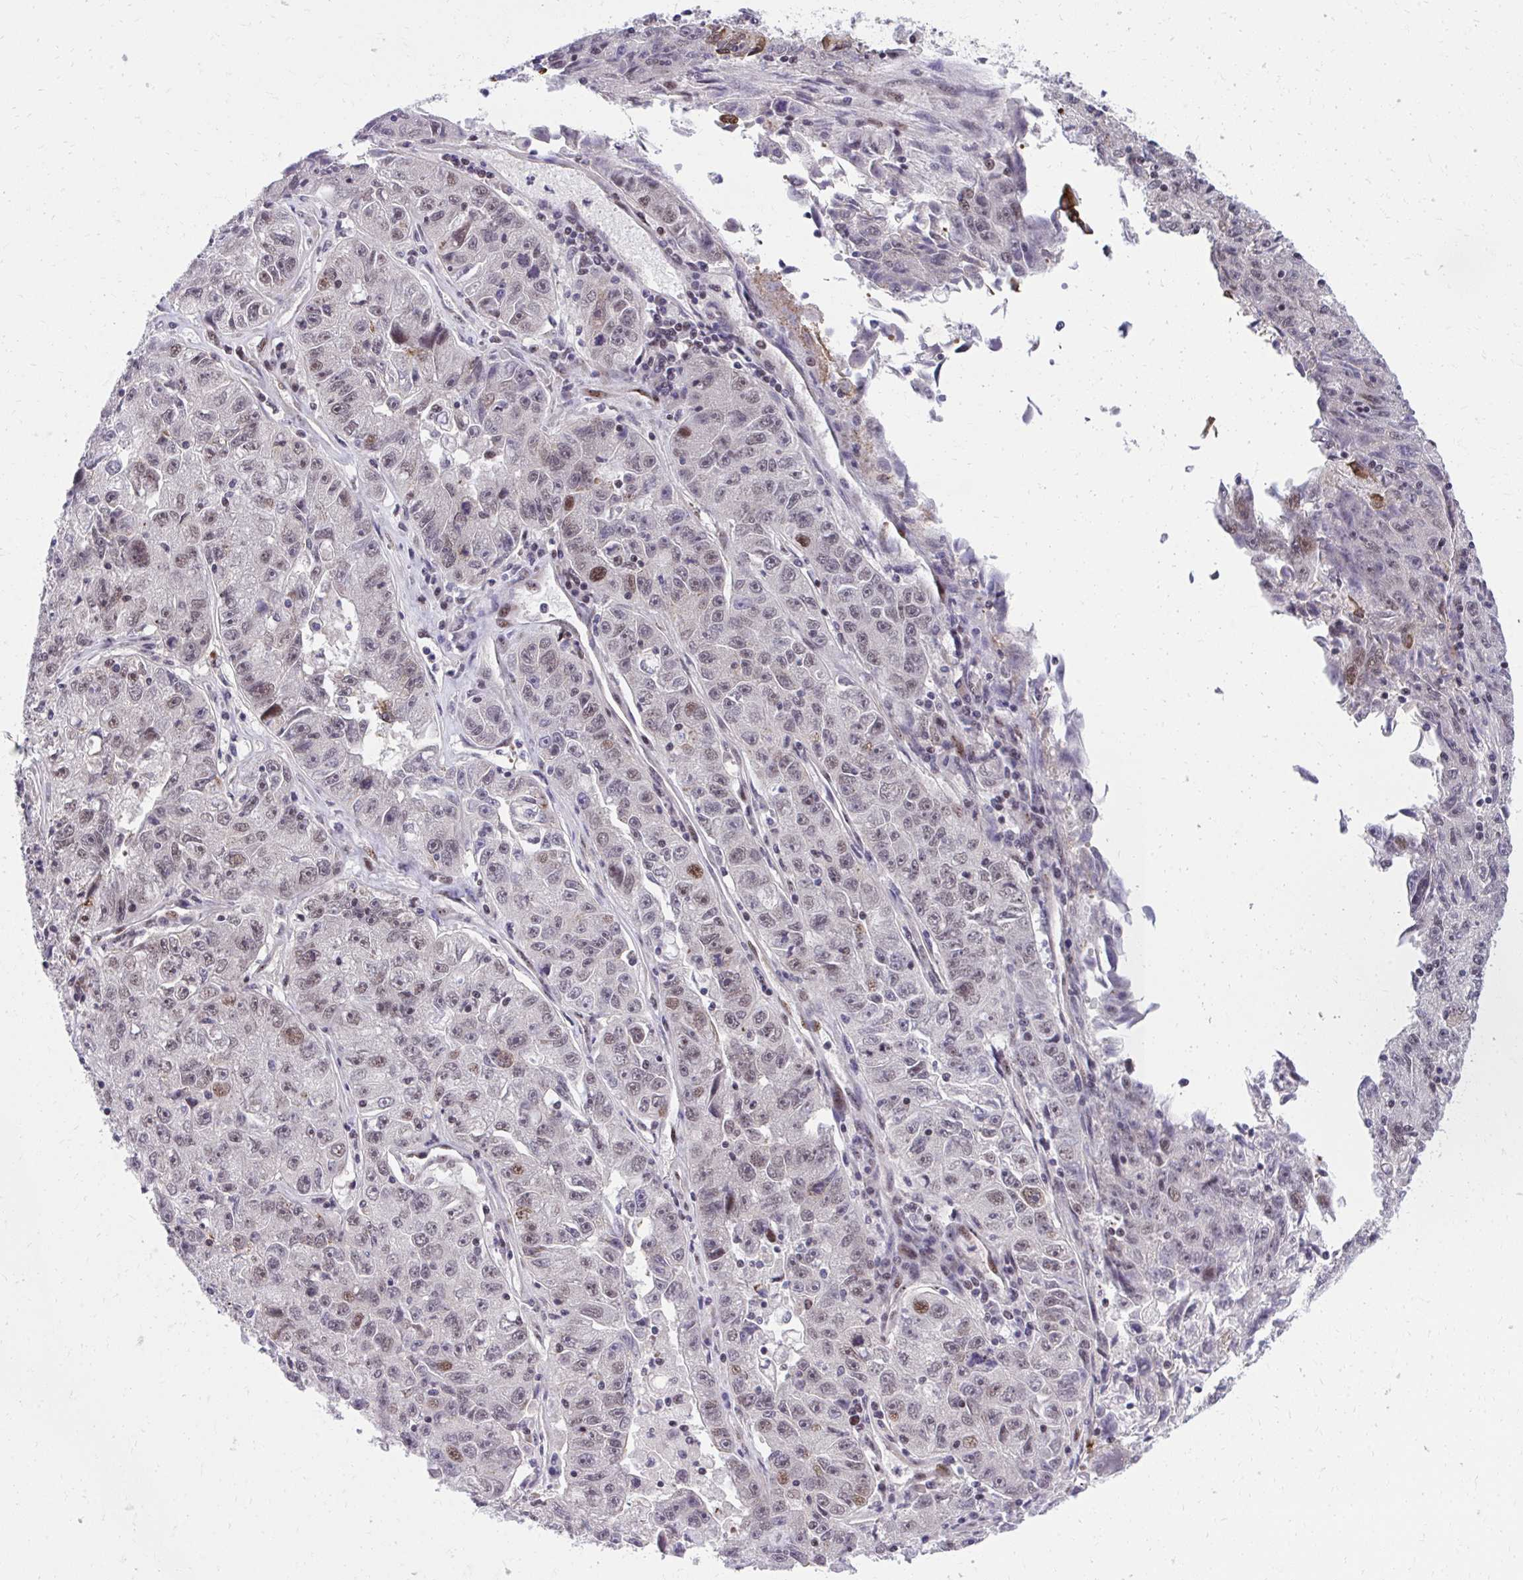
{"staining": {"intensity": "moderate", "quantity": "25%-75%", "location": "nuclear"}, "tissue": "lung cancer", "cell_type": "Tumor cells", "image_type": "cancer", "snomed": [{"axis": "morphology", "description": "Normal morphology"}, {"axis": "morphology", "description": "Adenocarcinoma, NOS"}, {"axis": "topography", "description": "Lymph node"}, {"axis": "topography", "description": "Lung"}], "caption": "Moderate nuclear protein staining is identified in about 25%-75% of tumor cells in lung cancer (adenocarcinoma).", "gene": "HOXA4", "patient": {"sex": "female", "age": 57}}